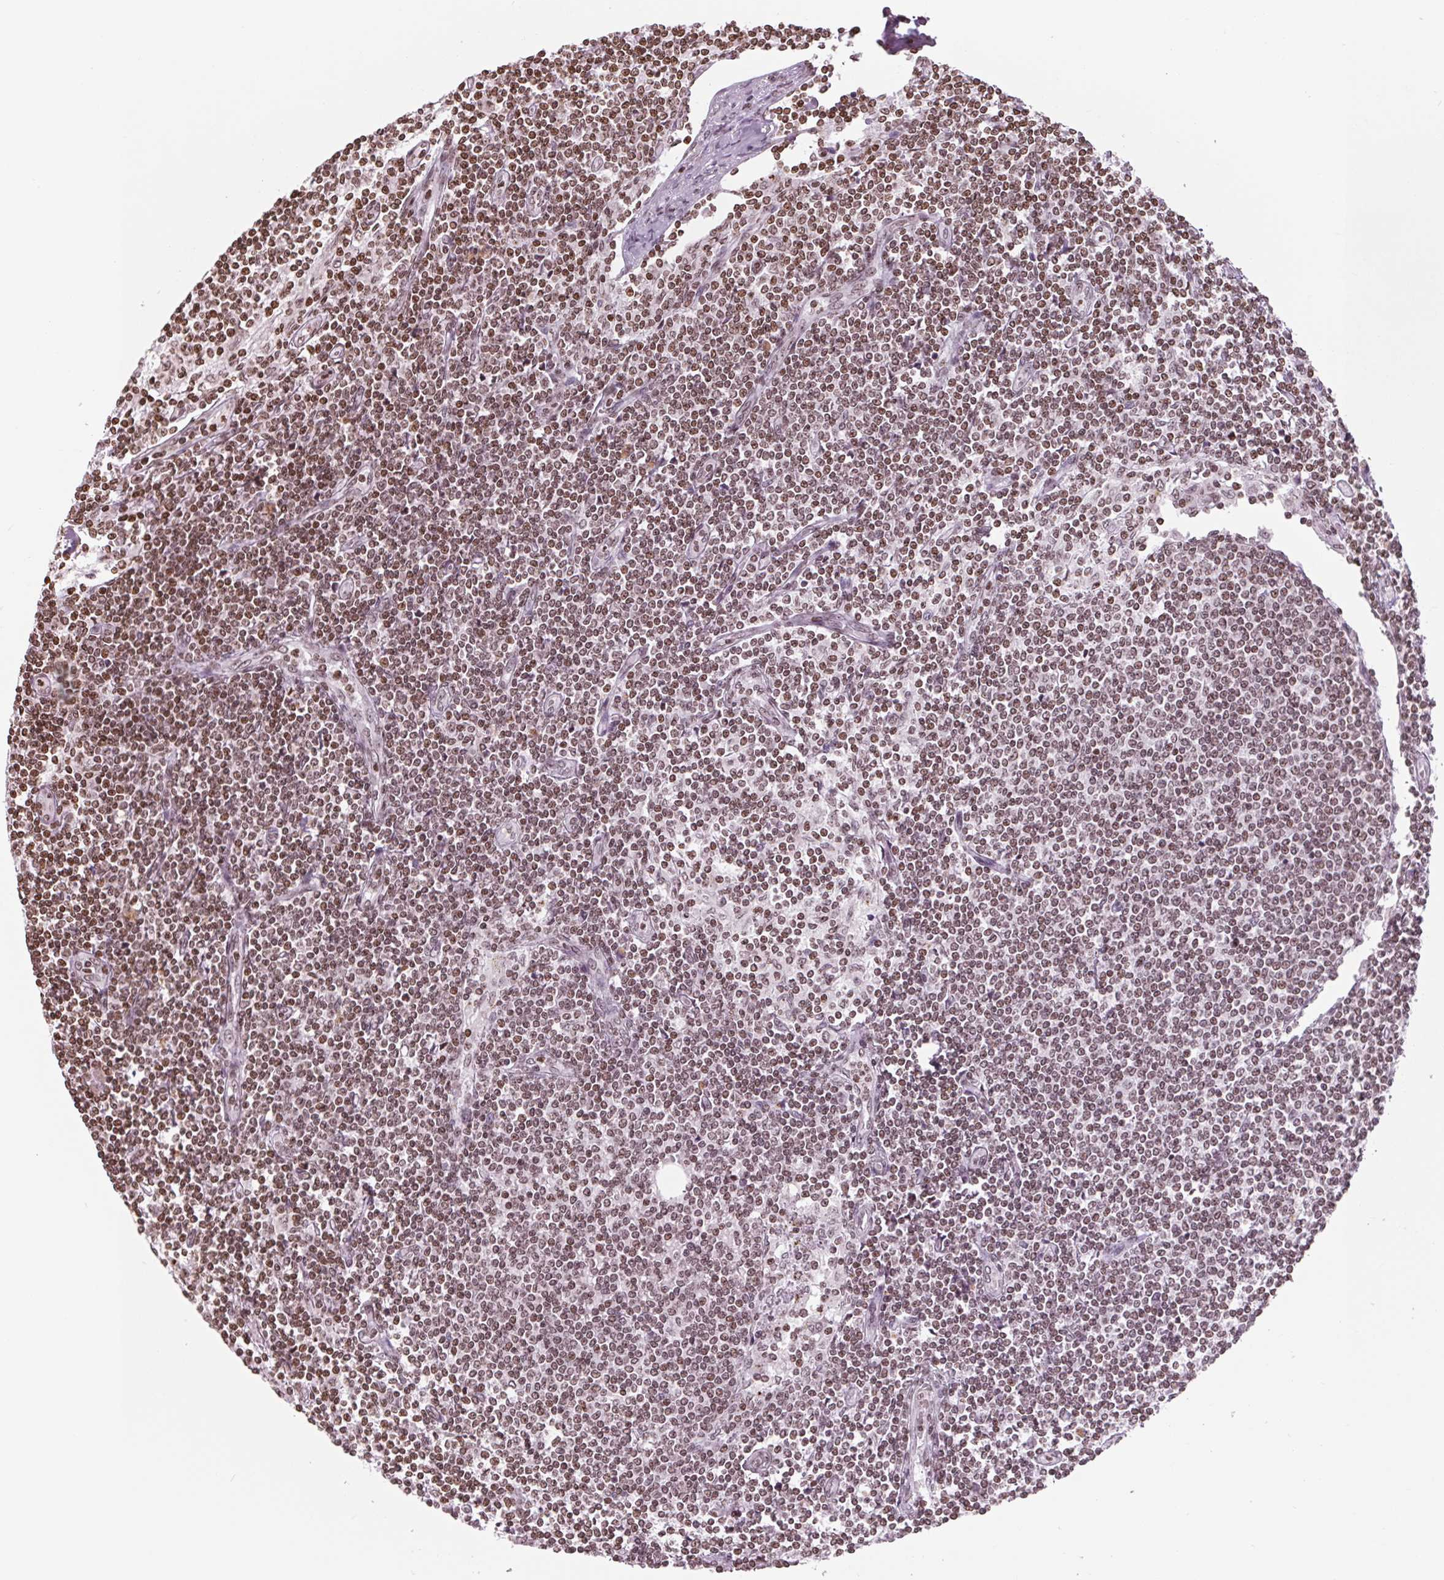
{"staining": {"intensity": "moderate", "quantity": ">75%", "location": "nuclear"}, "tissue": "lymph node", "cell_type": "Germinal center cells", "image_type": "normal", "snomed": [{"axis": "morphology", "description": "Normal tissue, NOS"}, {"axis": "topography", "description": "Lymph node"}], "caption": "IHC staining of benign lymph node, which demonstrates medium levels of moderate nuclear expression in about >75% of germinal center cells indicating moderate nuclear protein staining. The staining was performed using DAB (3,3'-diaminobenzidine) (brown) for protein detection and nuclei were counterstained in hematoxylin (blue).", "gene": "SMIM12", "patient": {"sex": "female", "age": 69}}